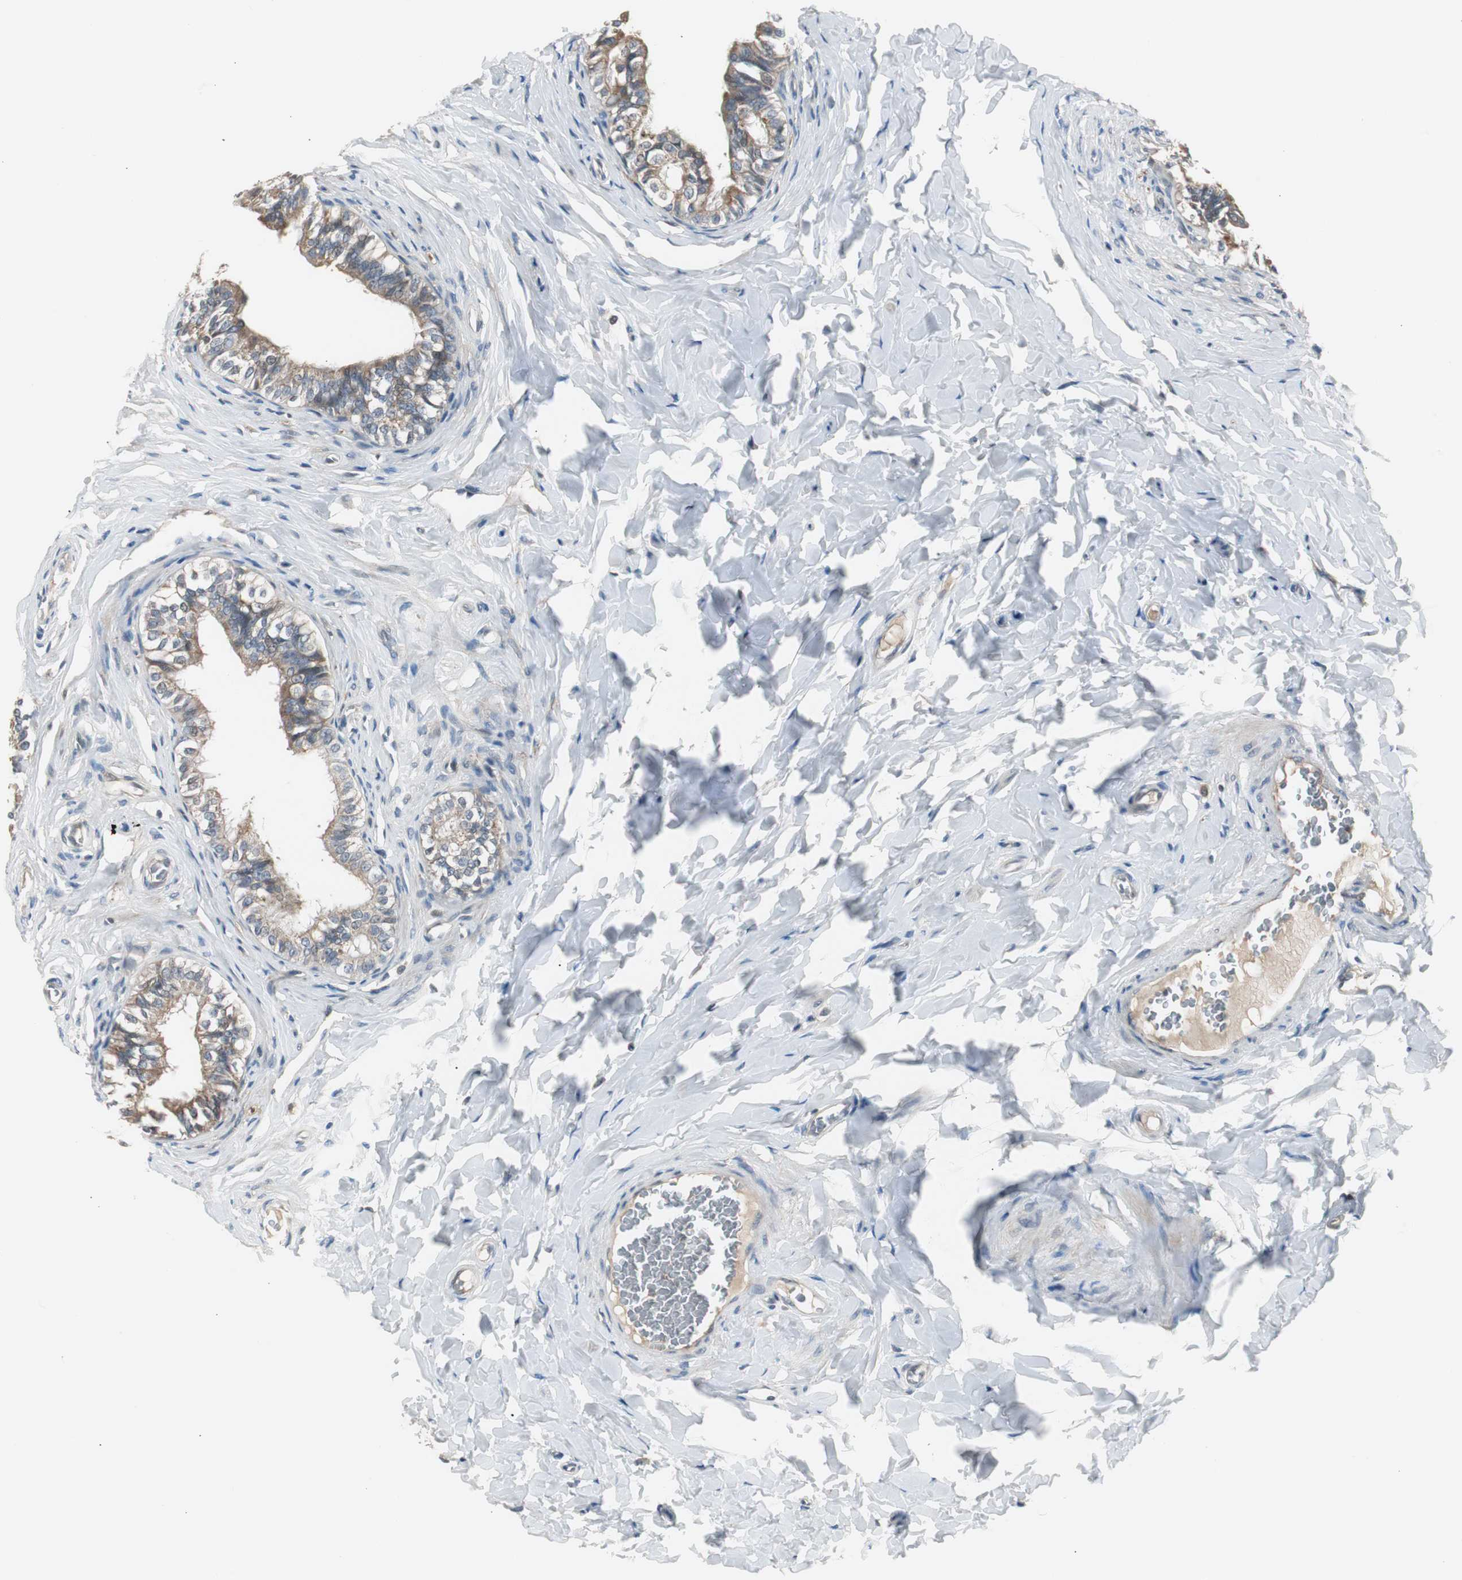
{"staining": {"intensity": "moderate", "quantity": ">75%", "location": "cytoplasmic/membranous"}, "tissue": "epididymis", "cell_type": "Glandular cells", "image_type": "normal", "snomed": [{"axis": "morphology", "description": "Normal tissue, NOS"}, {"axis": "topography", "description": "Soft tissue"}, {"axis": "topography", "description": "Epididymis"}], "caption": "Immunohistochemical staining of unremarkable epididymis shows >75% levels of moderate cytoplasmic/membranous protein staining in about >75% of glandular cells.", "gene": "ZMPSTE24", "patient": {"sex": "male", "age": 26}}